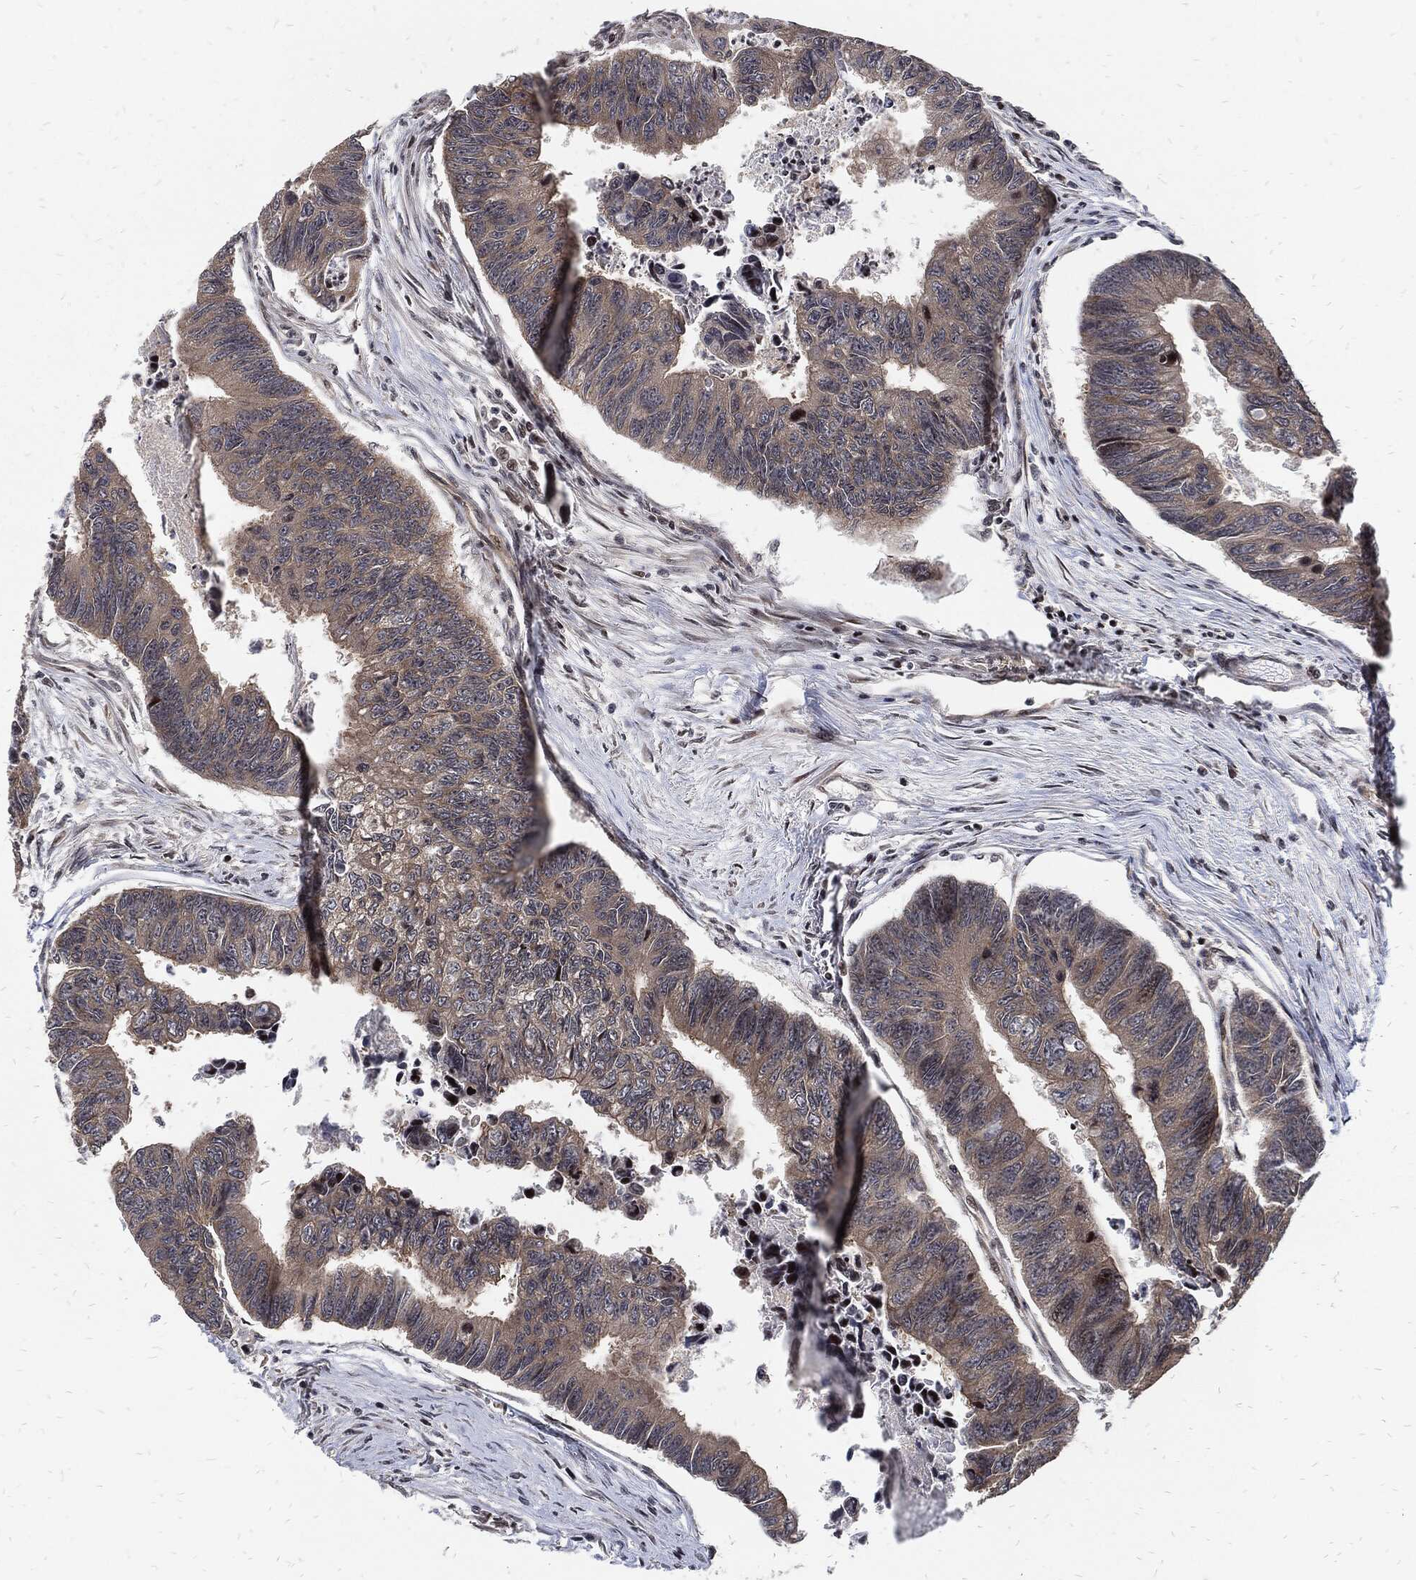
{"staining": {"intensity": "negative", "quantity": "none", "location": "none"}, "tissue": "colorectal cancer", "cell_type": "Tumor cells", "image_type": "cancer", "snomed": [{"axis": "morphology", "description": "Adenocarcinoma, NOS"}, {"axis": "topography", "description": "Colon"}], "caption": "High magnification brightfield microscopy of colorectal adenocarcinoma stained with DAB (brown) and counterstained with hematoxylin (blue): tumor cells show no significant expression. The staining is performed using DAB (3,3'-diaminobenzidine) brown chromogen with nuclei counter-stained in using hematoxylin.", "gene": "ZNF775", "patient": {"sex": "female", "age": 65}}